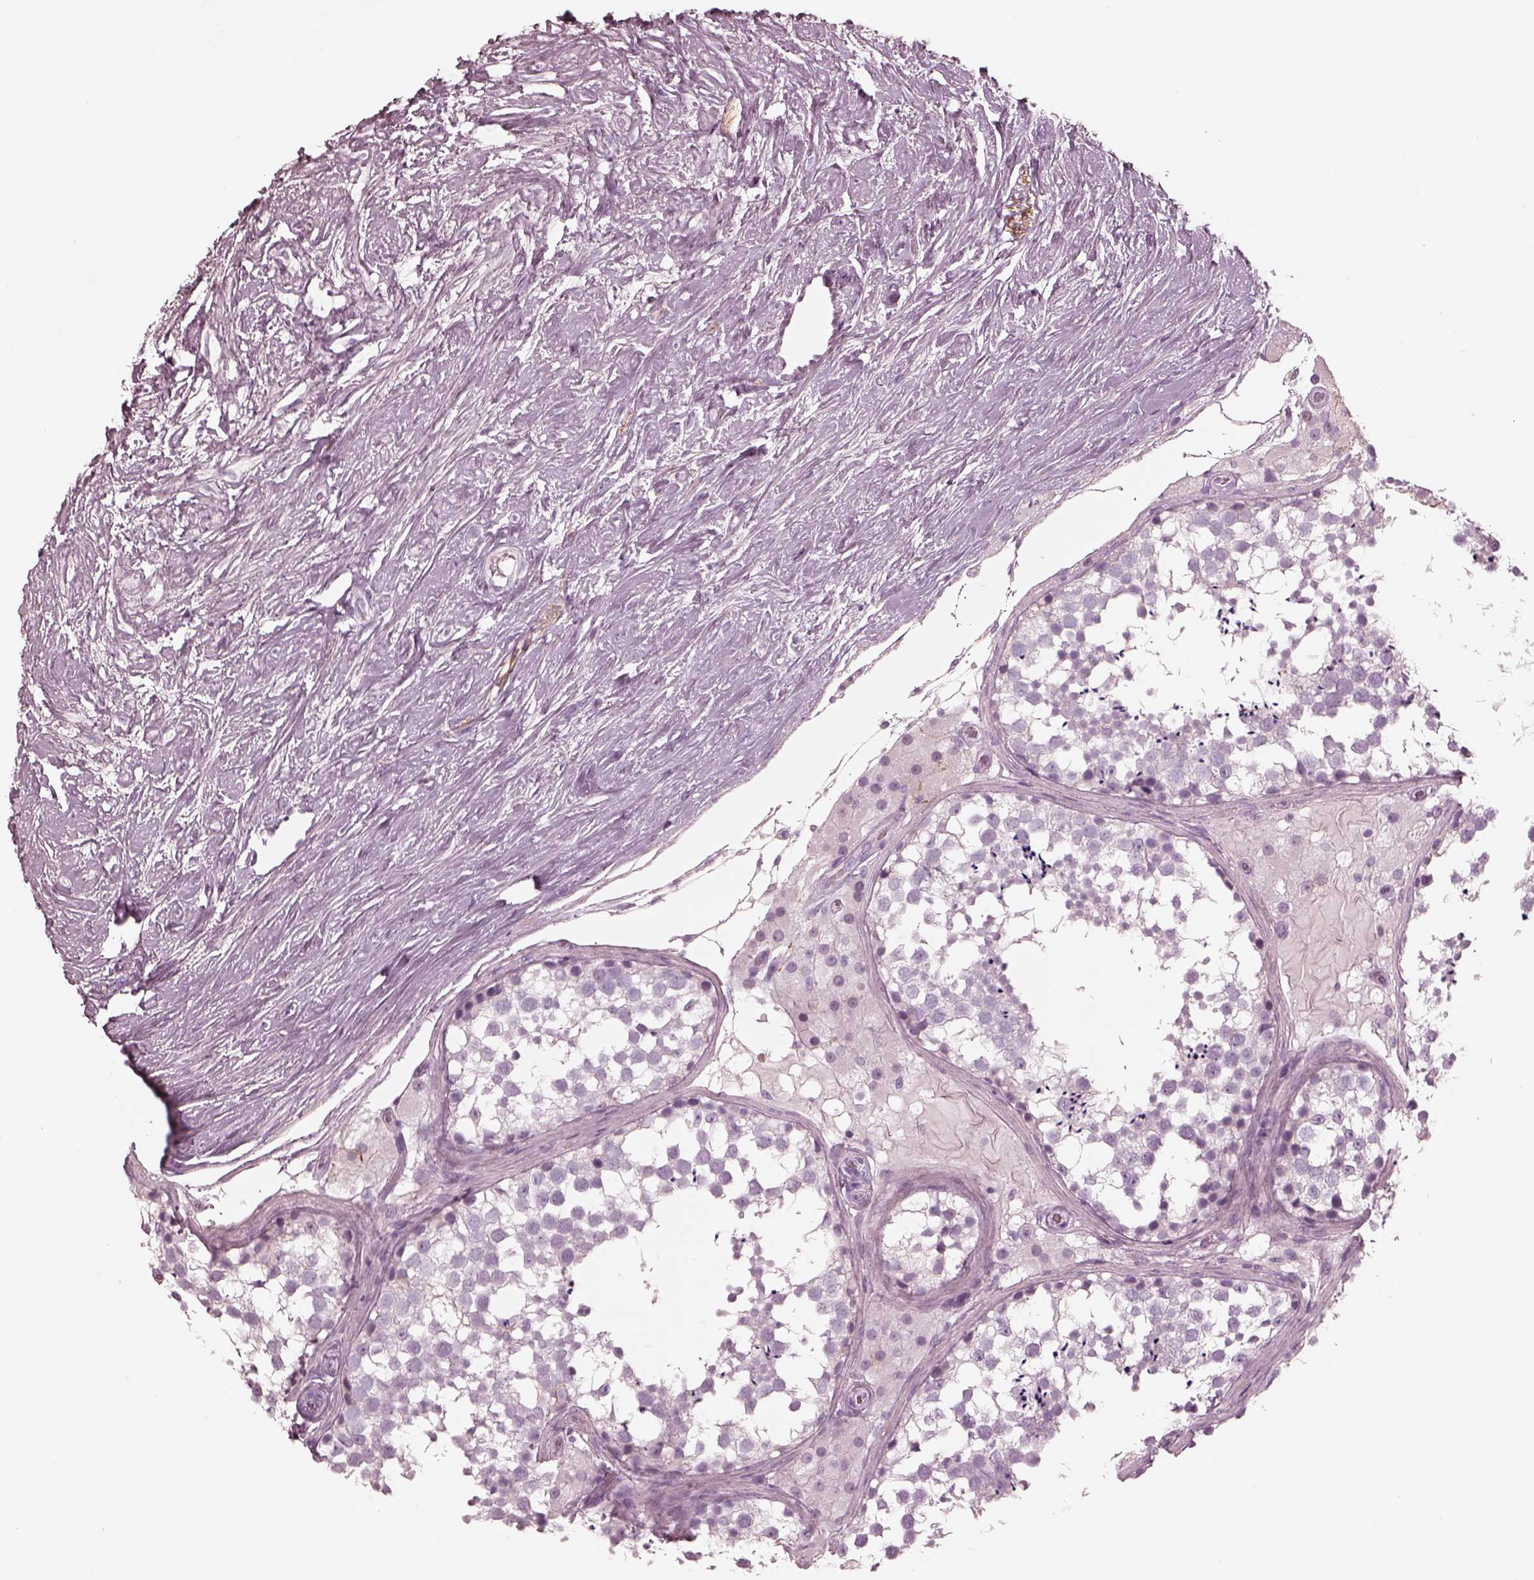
{"staining": {"intensity": "negative", "quantity": "none", "location": "none"}, "tissue": "testis", "cell_type": "Cells in seminiferous ducts", "image_type": "normal", "snomed": [{"axis": "morphology", "description": "Normal tissue, NOS"}, {"axis": "morphology", "description": "Seminoma, NOS"}, {"axis": "topography", "description": "Testis"}], "caption": "Cells in seminiferous ducts show no significant protein expression in normal testis. (Immunohistochemistry (ihc), brightfield microscopy, high magnification).", "gene": "CADM2", "patient": {"sex": "male", "age": 65}}